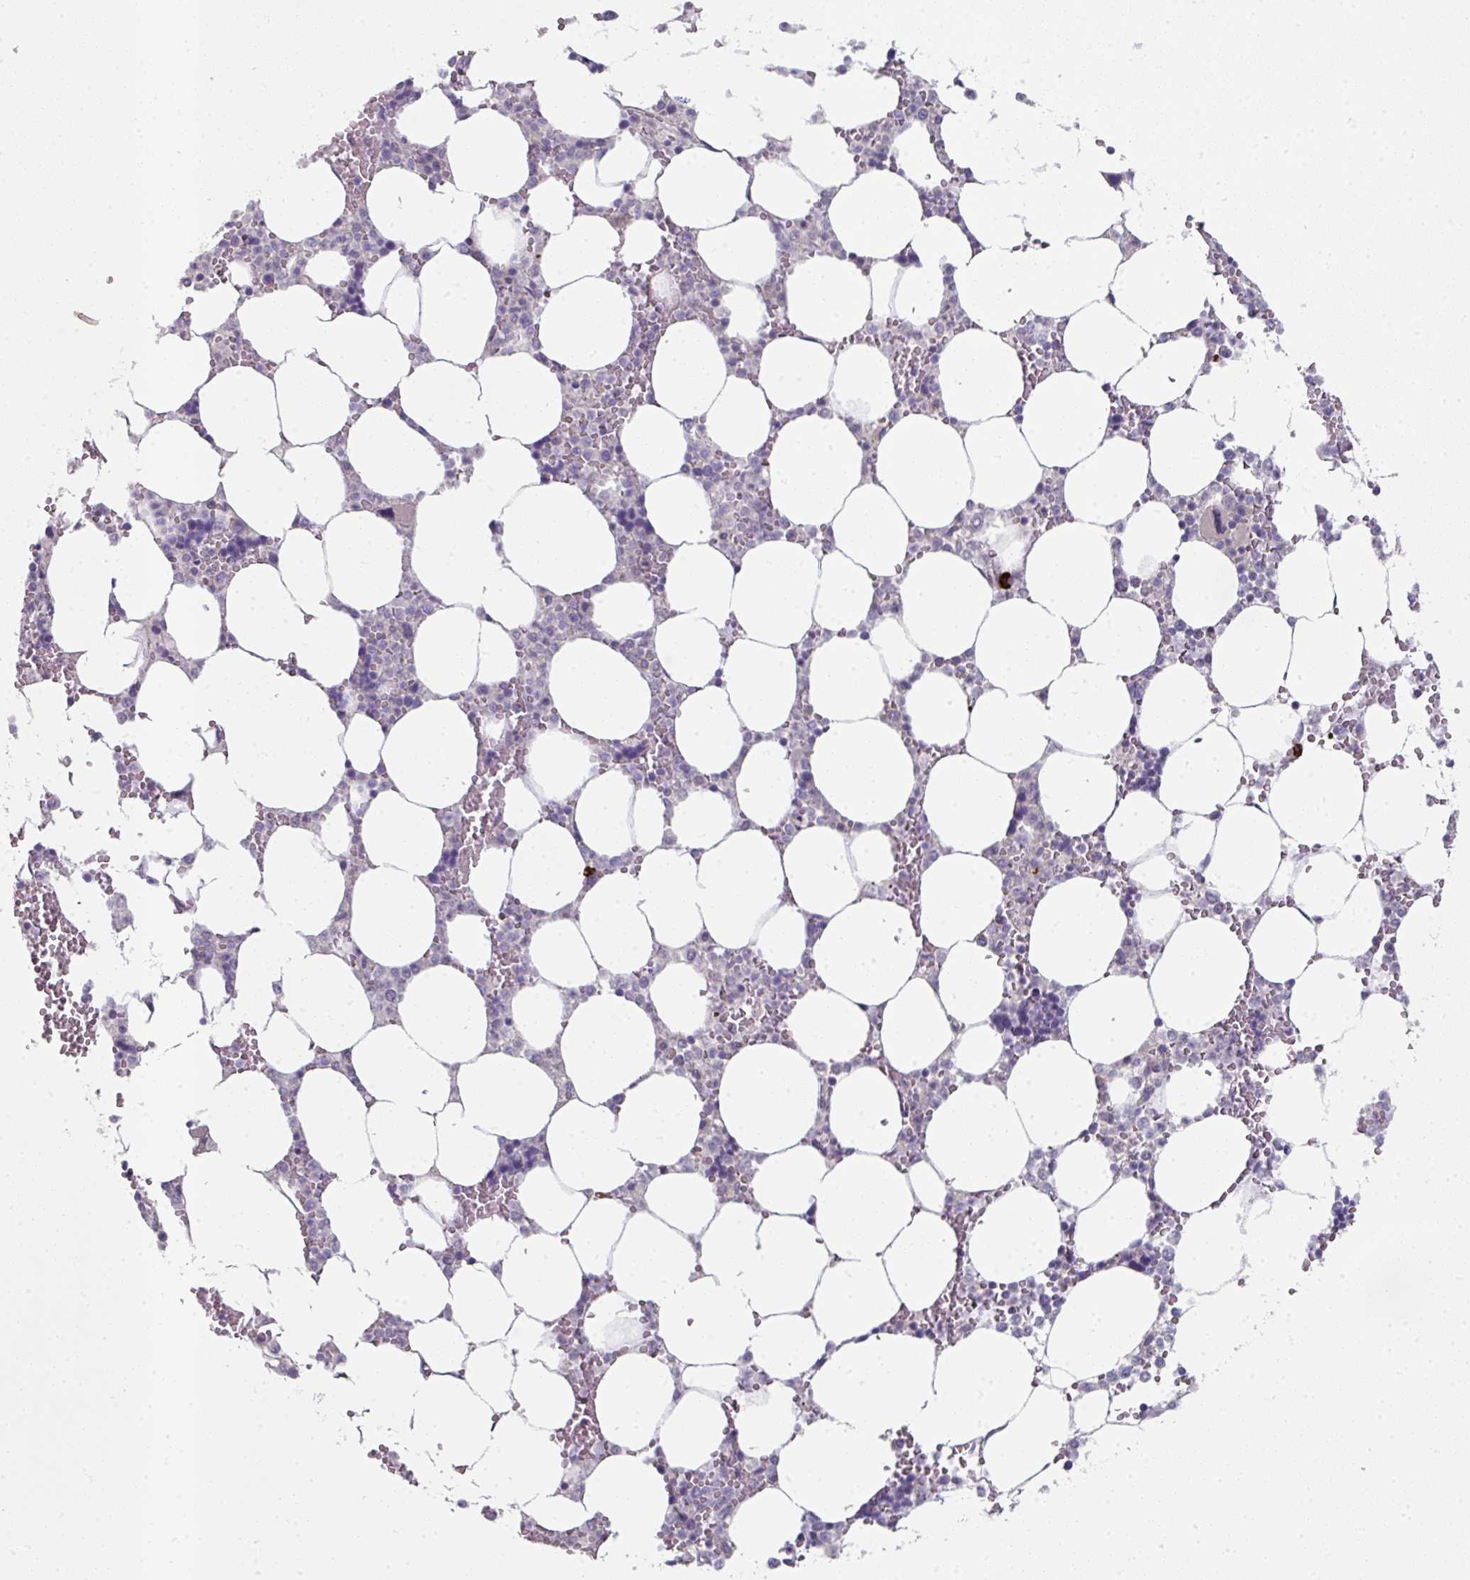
{"staining": {"intensity": "strong", "quantity": "<25%", "location": "cytoplasmic/membranous"}, "tissue": "bone marrow", "cell_type": "Hematopoietic cells", "image_type": "normal", "snomed": [{"axis": "morphology", "description": "Normal tissue, NOS"}, {"axis": "topography", "description": "Bone marrow"}], "caption": "Immunohistochemical staining of benign bone marrow reveals strong cytoplasmic/membranous protein expression in approximately <25% of hematopoietic cells. (DAB (3,3'-diaminobenzidine) IHC, brown staining for protein, blue staining for nuclei).", "gene": "FHAD1", "patient": {"sex": "male", "age": 64}}